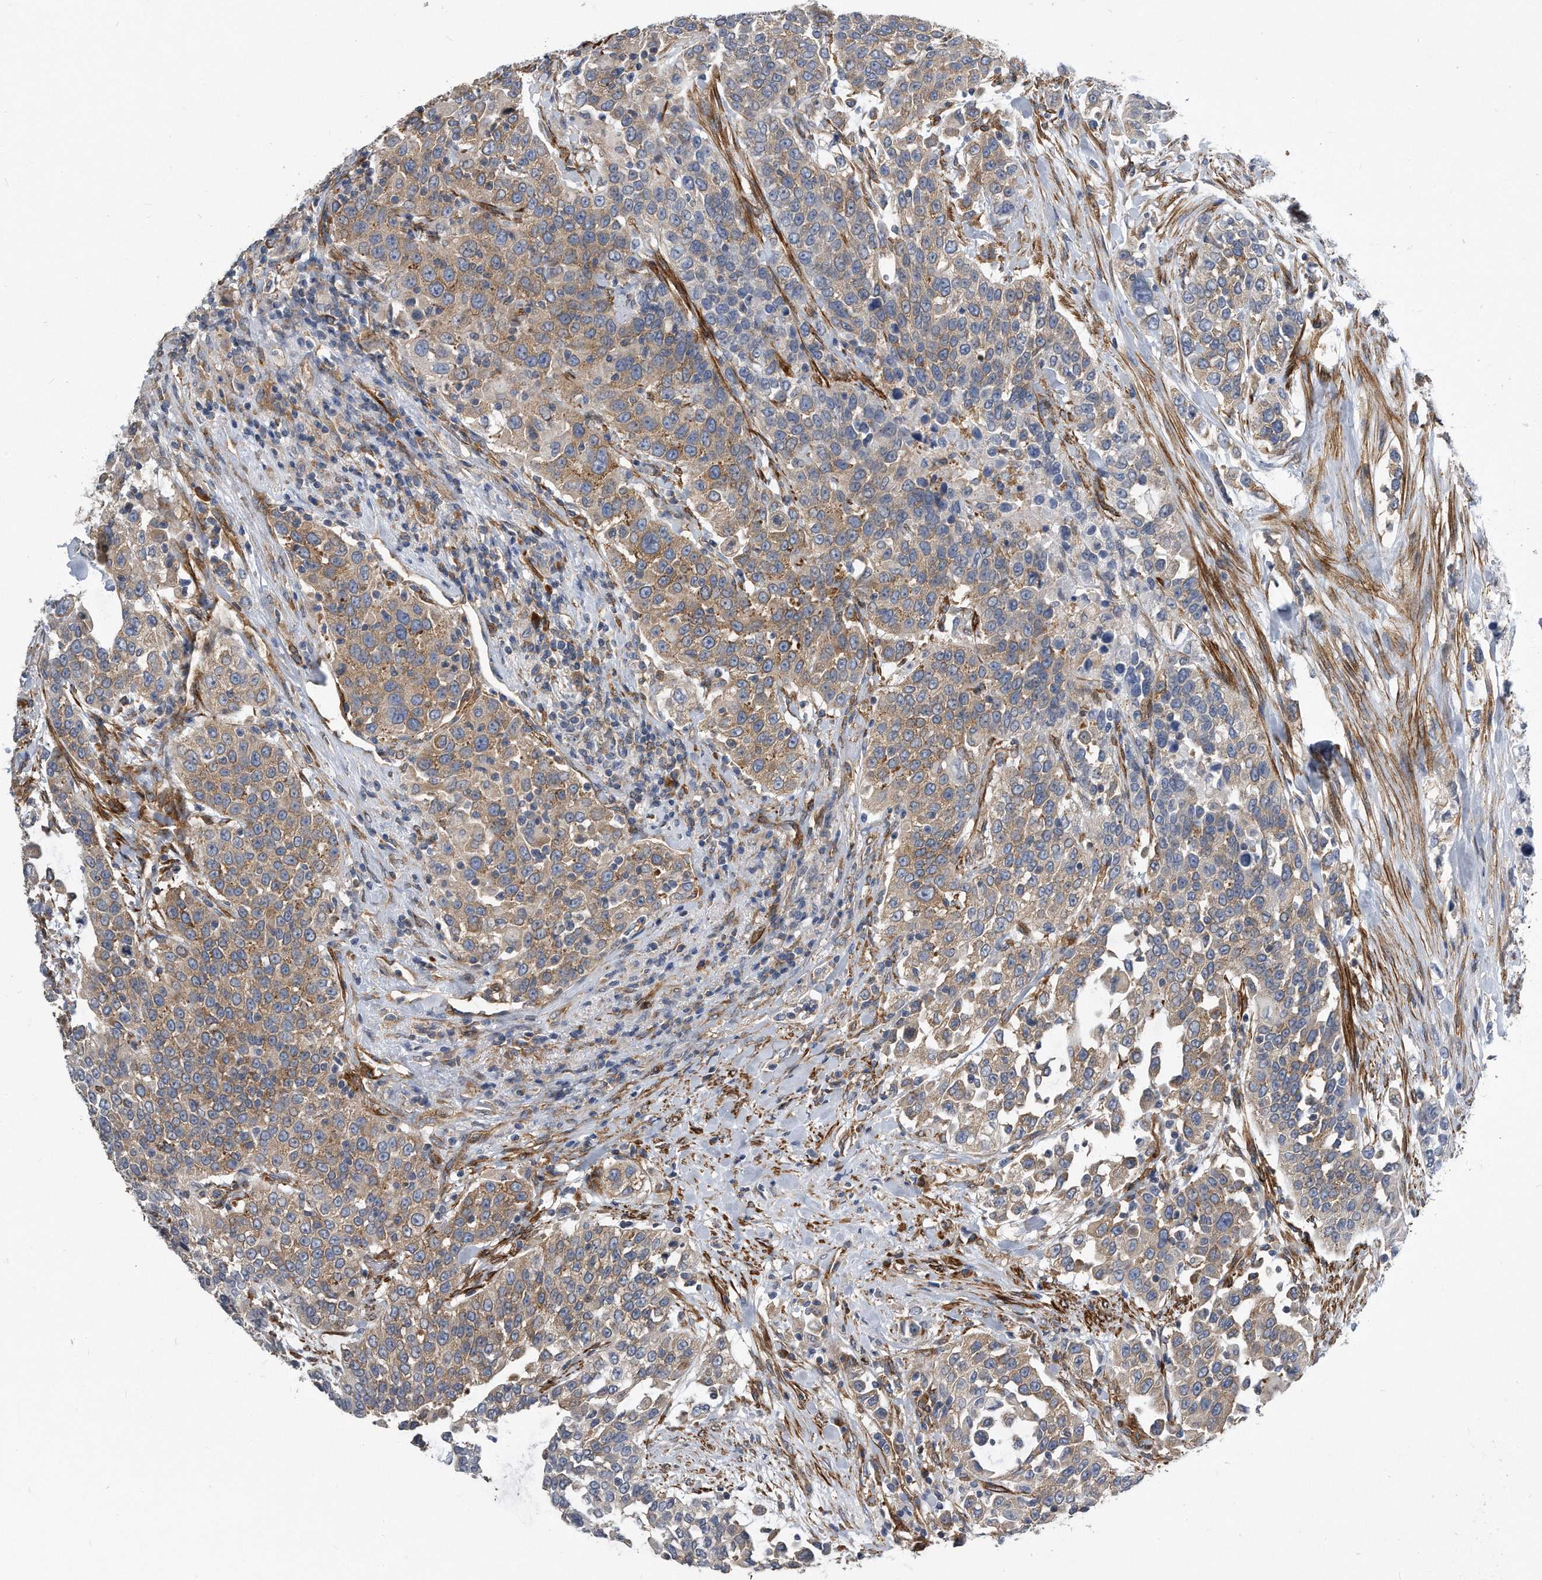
{"staining": {"intensity": "moderate", "quantity": "25%-75%", "location": "cytoplasmic/membranous"}, "tissue": "urothelial cancer", "cell_type": "Tumor cells", "image_type": "cancer", "snomed": [{"axis": "morphology", "description": "Urothelial carcinoma, High grade"}, {"axis": "topography", "description": "Urinary bladder"}], "caption": "Urothelial cancer tissue exhibits moderate cytoplasmic/membranous staining in about 25%-75% of tumor cells", "gene": "EIF2B4", "patient": {"sex": "female", "age": 80}}